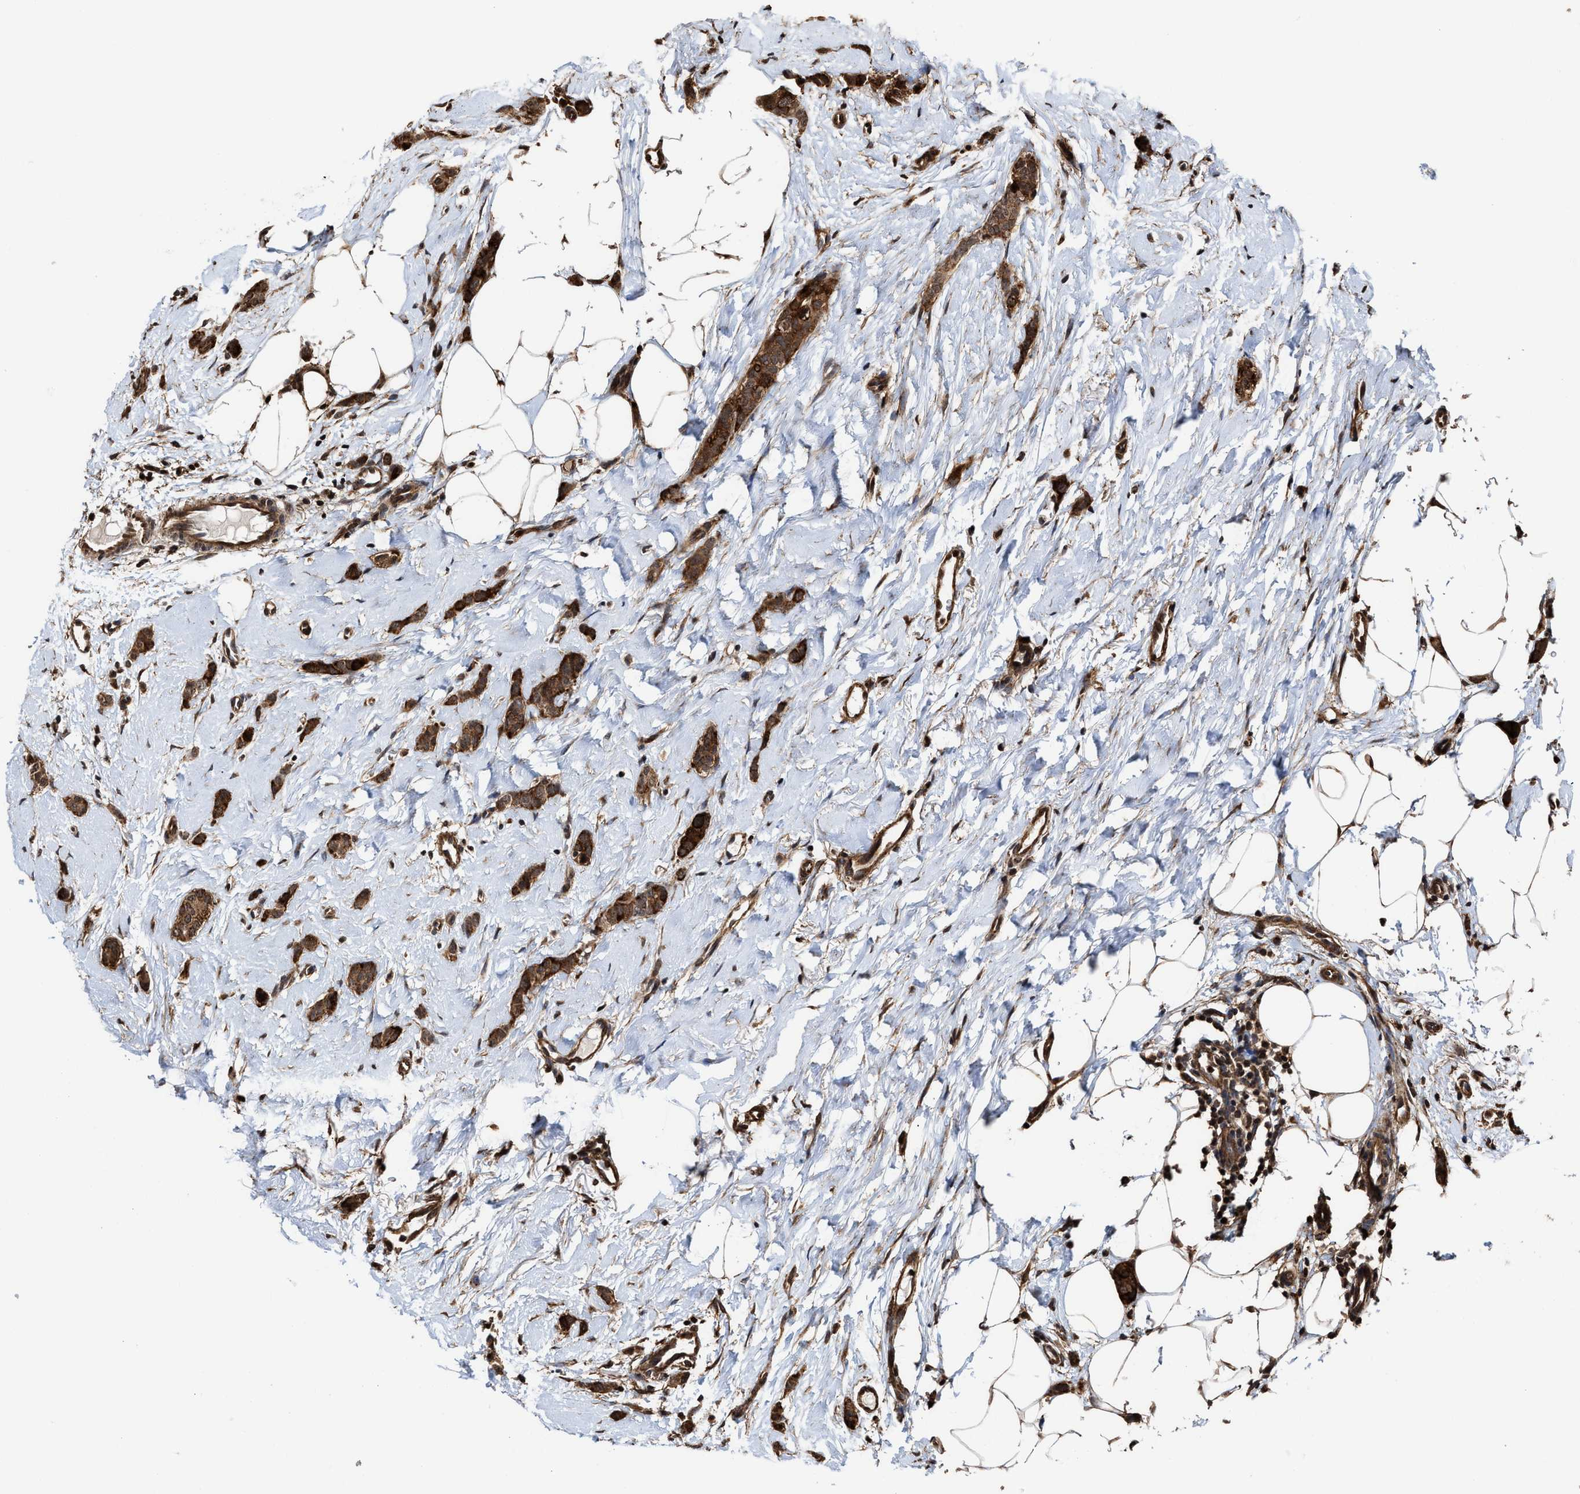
{"staining": {"intensity": "strong", "quantity": ">75%", "location": "cytoplasmic/membranous,nuclear"}, "tissue": "breast cancer", "cell_type": "Tumor cells", "image_type": "cancer", "snomed": [{"axis": "morphology", "description": "Lobular carcinoma"}, {"axis": "topography", "description": "Skin"}, {"axis": "topography", "description": "Breast"}], "caption": "A brown stain labels strong cytoplasmic/membranous and nuclear expression of a protein in breast cancer tumor cells.", "gene": "SEPTIN2", "patient": {"sex": "female", "age": 46}}